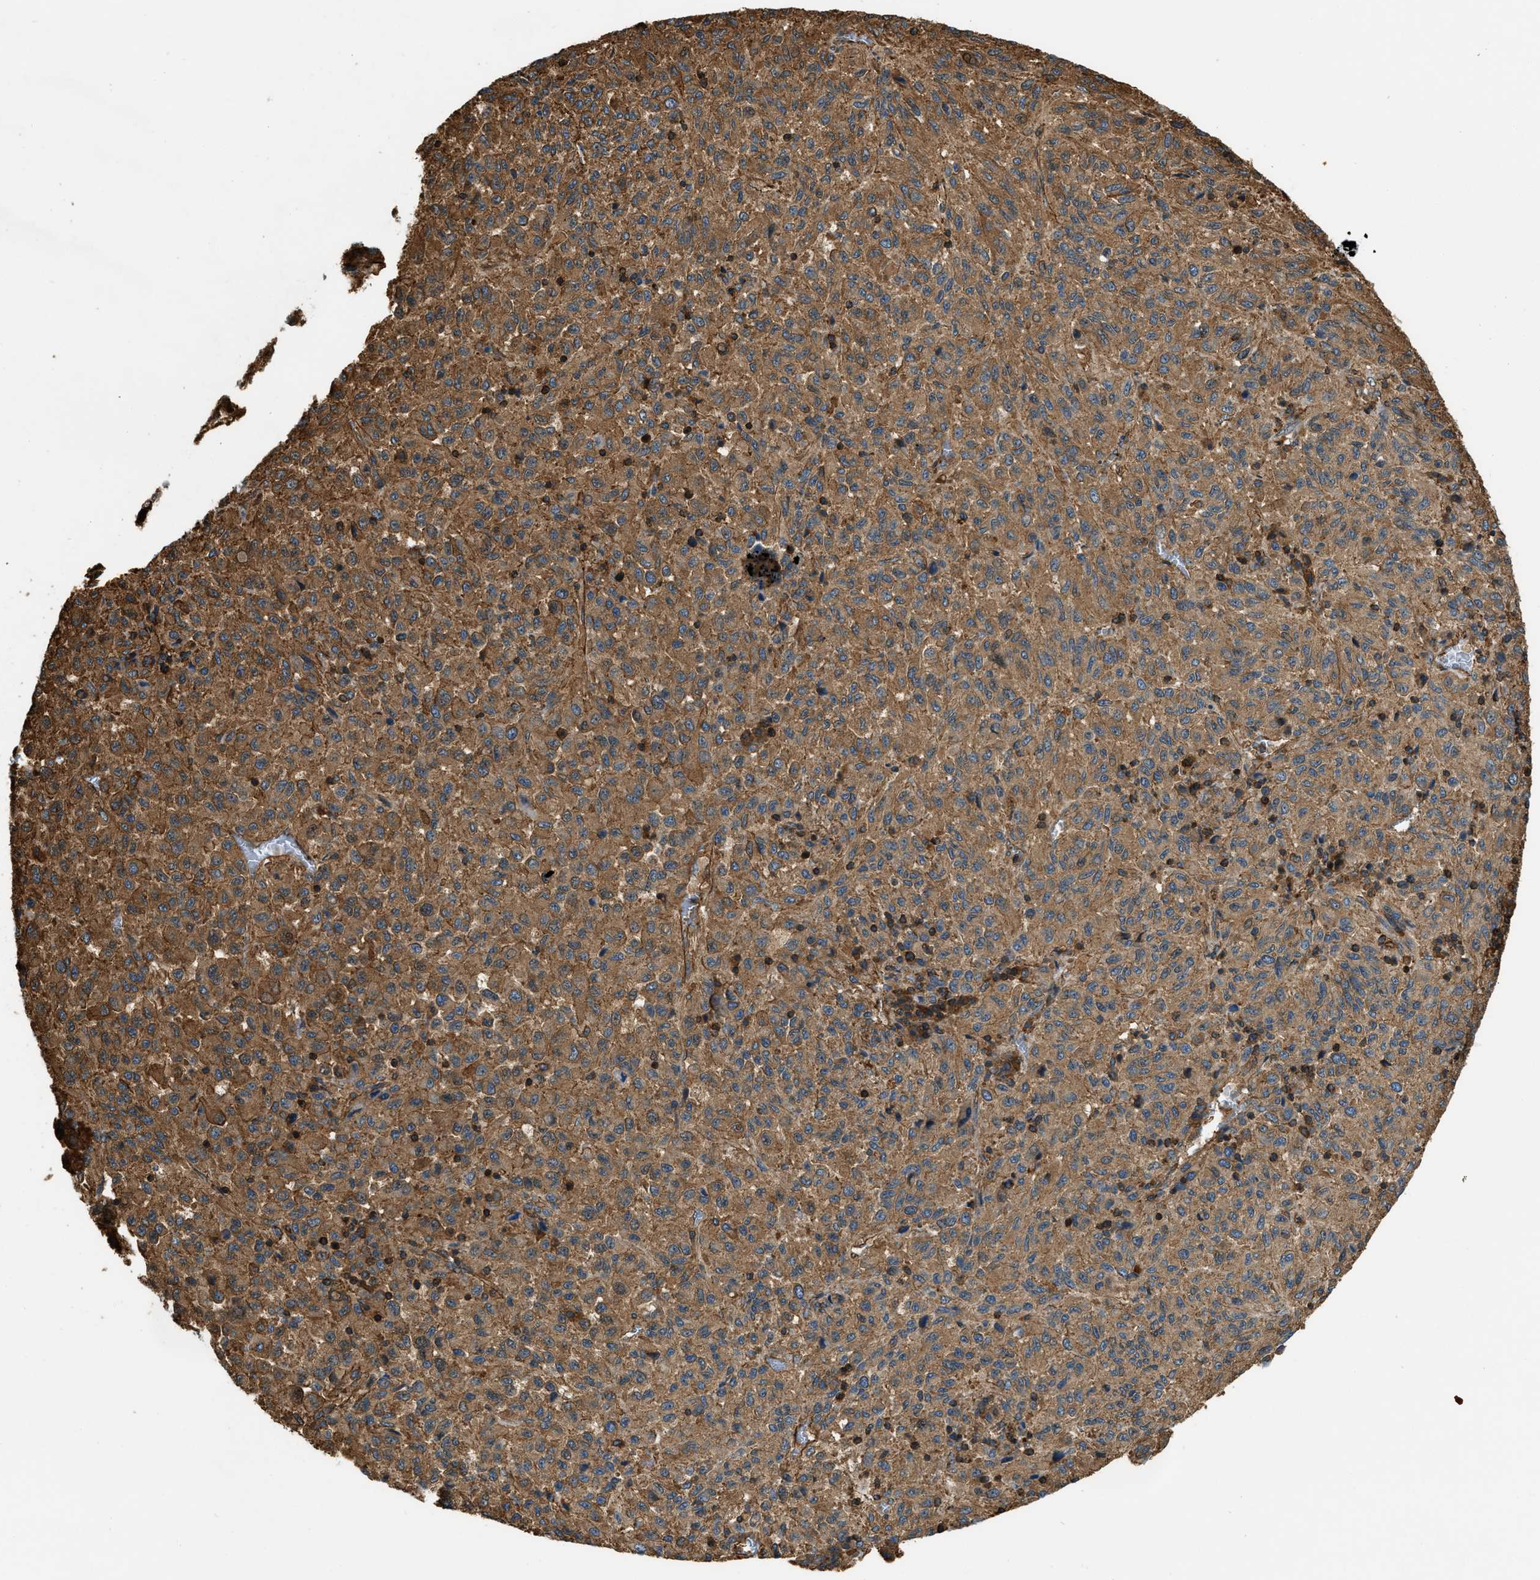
{"staining": {"intensity": "strong", "quantity": ">75%", "location": "cytoplasmic/membranous"}, "tissue": "melanoma", "cell_type": "Tumor cells", "image_type": "cancer", "snomed": [{"axis": "morphology", "description": "Malignant melanoma, Metastatic site"}, {"axis": "topography", "description": "Lung"}], "caption": "Immunohistochemical staining of melanoma exhibits high levels of strong cytoplasmic/membranous protein positivity in approximately >75% of tumor cells.", "gene": "YARS1", "patient": {"sex": "male", "age": 64}}